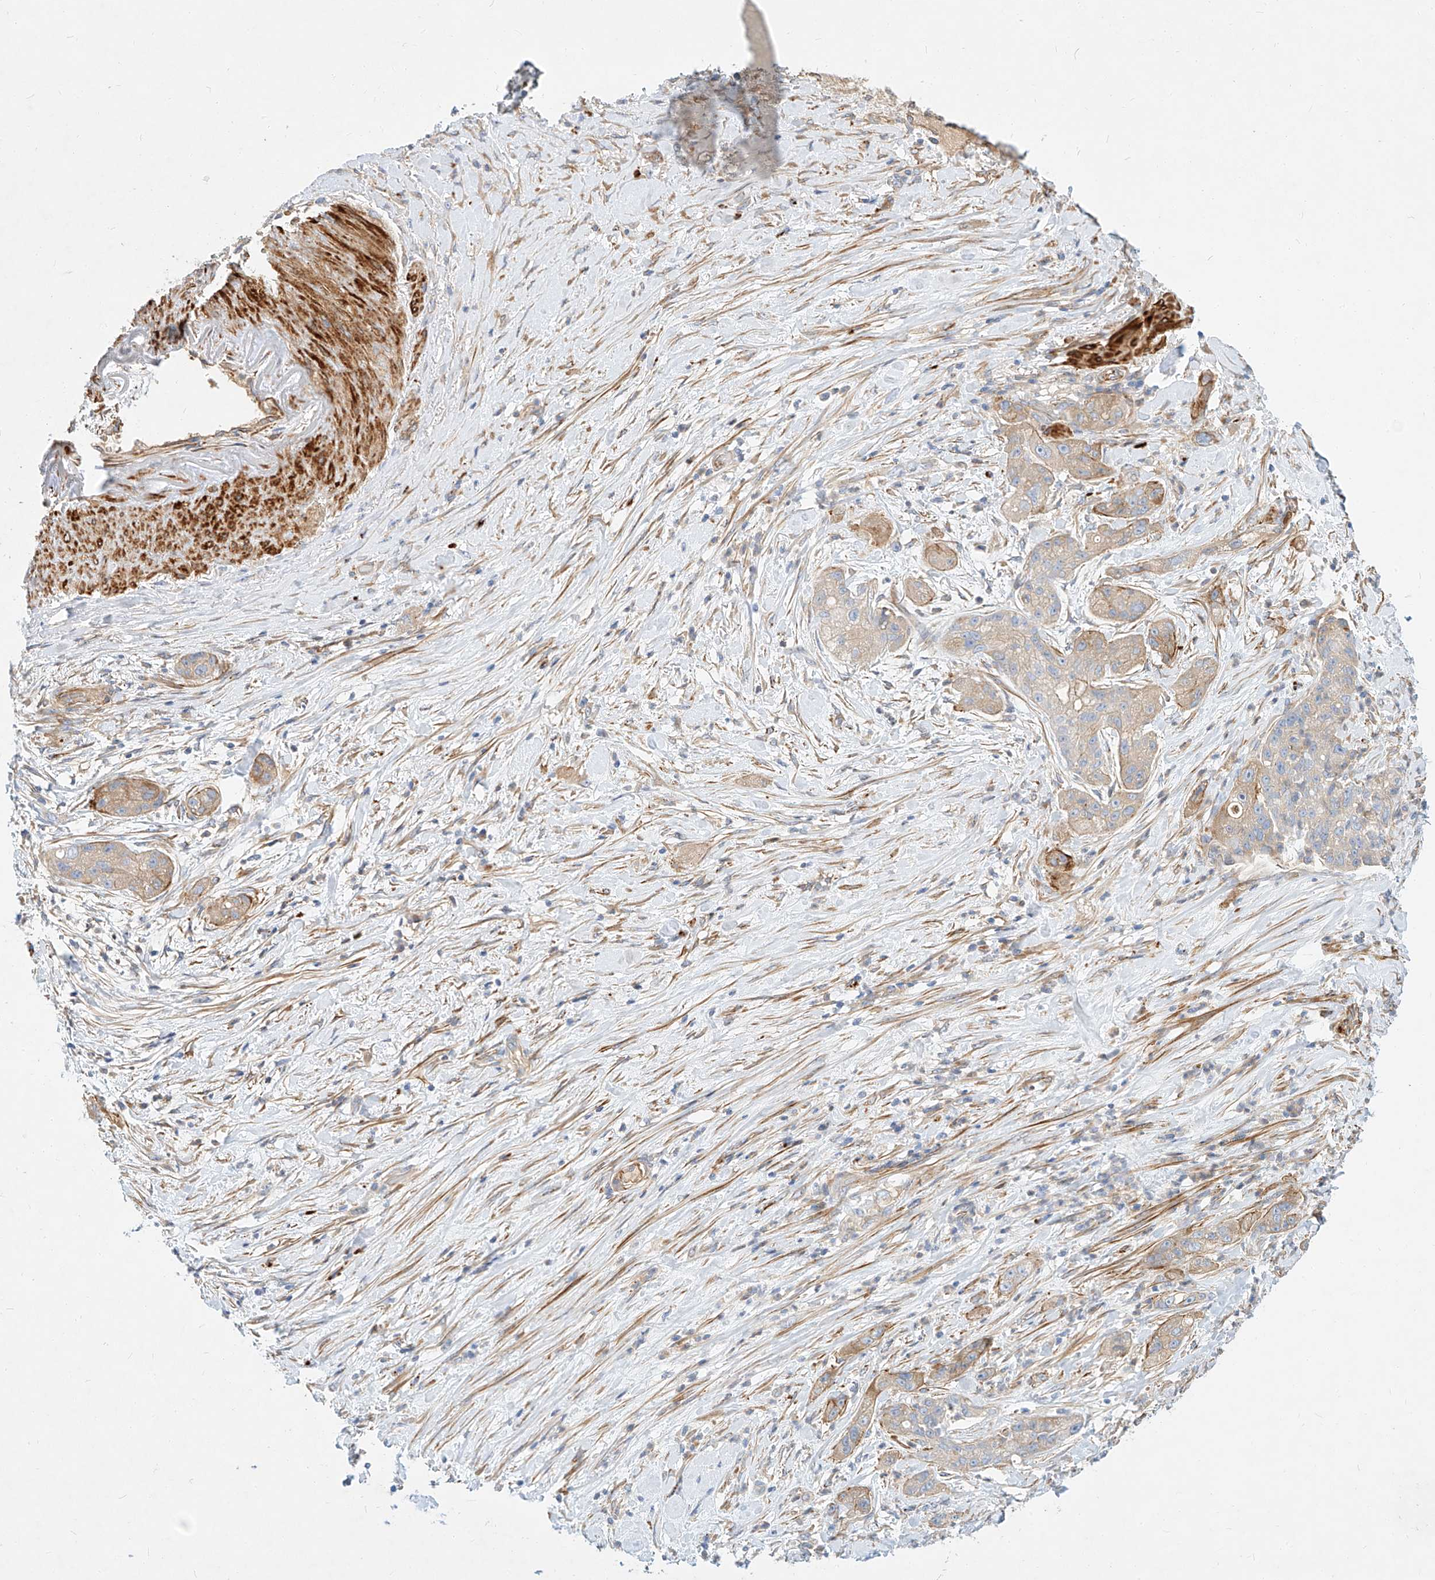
{"staining": {"intensity": "weak", "quantity": "25%-75%", "location": "cytoplasmic/membranous"}, "tissue": "pancreatic cancer", "cell_type": "Tumor cells", "image_type": "cancer", "snomed": [{"axis": "morphology", "description": "Adenocarcinoma, NOS"}, {"axis": "topography", "description": "Pancreas"}], "caption": "Immunohistochemical staining of pancreatic cancer exhibits low levels of weak cytoplasmic/membranous protein staining in about 25%-75% of tumor cells.", "gene": "KCNH5", "patient": {"sex": "female", "age": 78}}